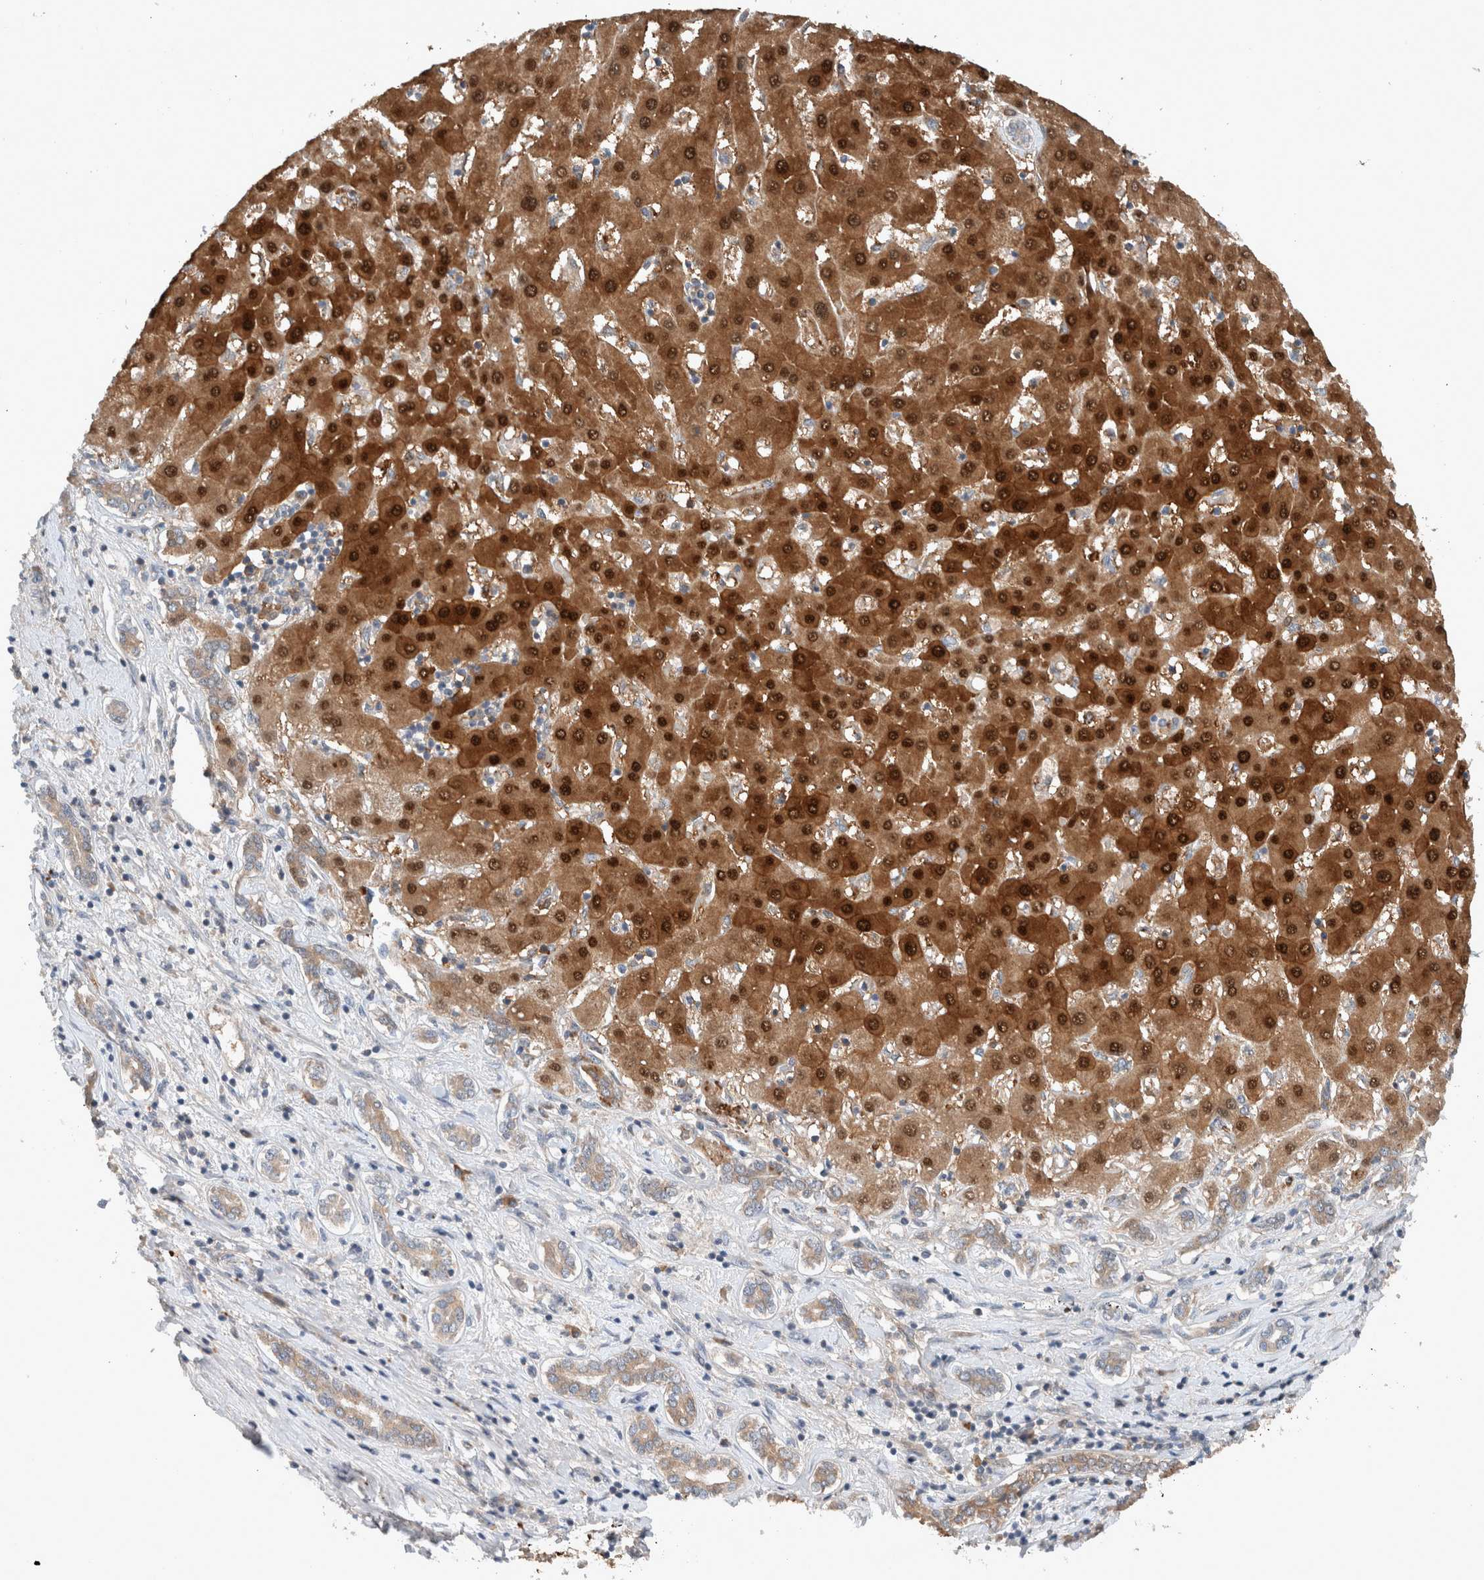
{"staining": {"intensity": "strong", "quantity": ">75%", "location": "cytoplasmic/membranous,nuclear"}, "tissue": "liver cancer", "cell_type": "Tumor cells", "image_type": "cancer", "snomed": [{"axis": "morphology", "description": "Carcinoma, Hepatocellular, NOS"}, {"axis": "topography", "description": "Liver"}], "caption": "Tumor cells reveal strong cytoplasmic/membranous and nuclear staining in about >75% of cells in liver cancer.", "gene": "UGCG", "patient": {"sex": "male", "age": 65}}